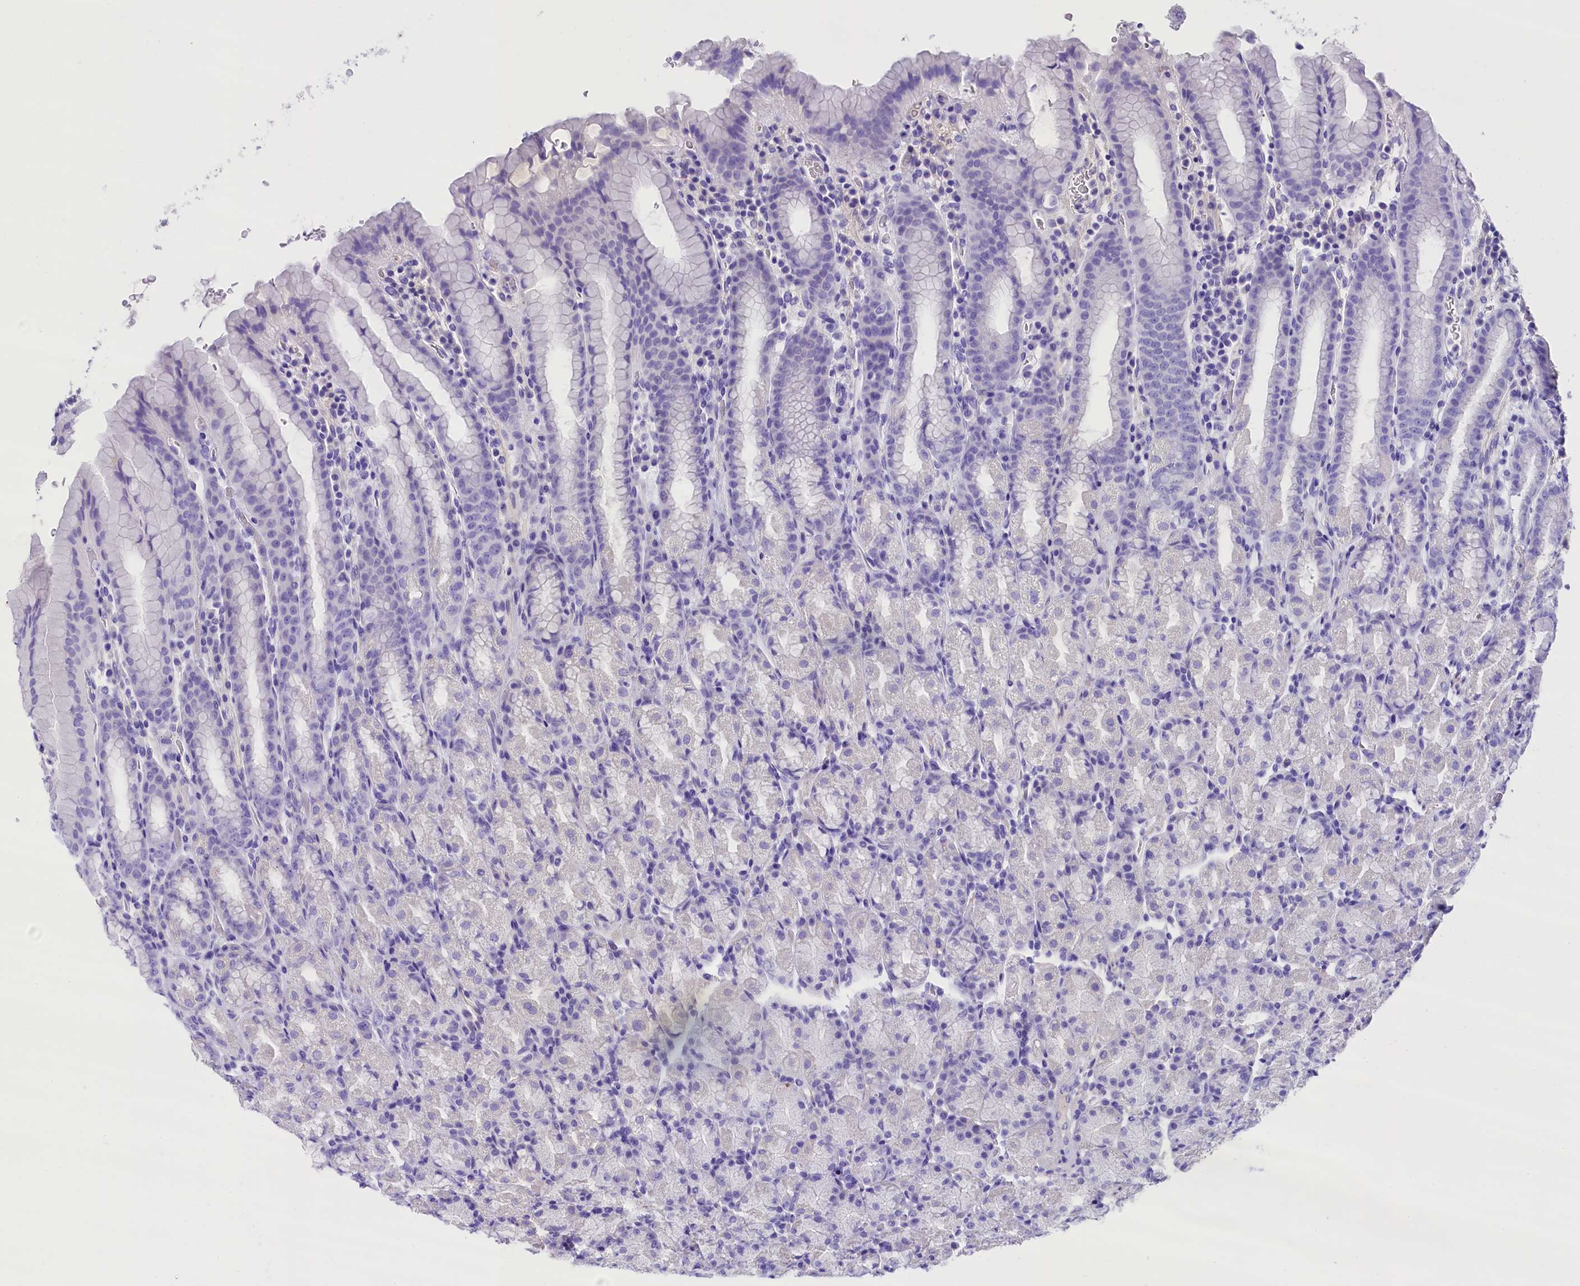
{"staining": {"intensity": "negative", "quantity": "none", "location": "none"}, "tissue": "stomach", "cell_type": "Glandular cells", "image_type": "normal", "snomed": [{"axis": "morphology", "description": "Normal tissue, NOS"}, {"axis": "topography", "description": "Stomach, upper"}, {"axis": "topography", "description": "Stomach, lower"}, {"axis": "topography", "description": "Small intestine"}], "caption": "Glandular cells show no significant expression in normal stomach. (Immunohistochemistry (ihc), brightfield microscopy, high magnification).", "gene": "SKIDA1", "patient": {"sex": "male", "age": 68}}